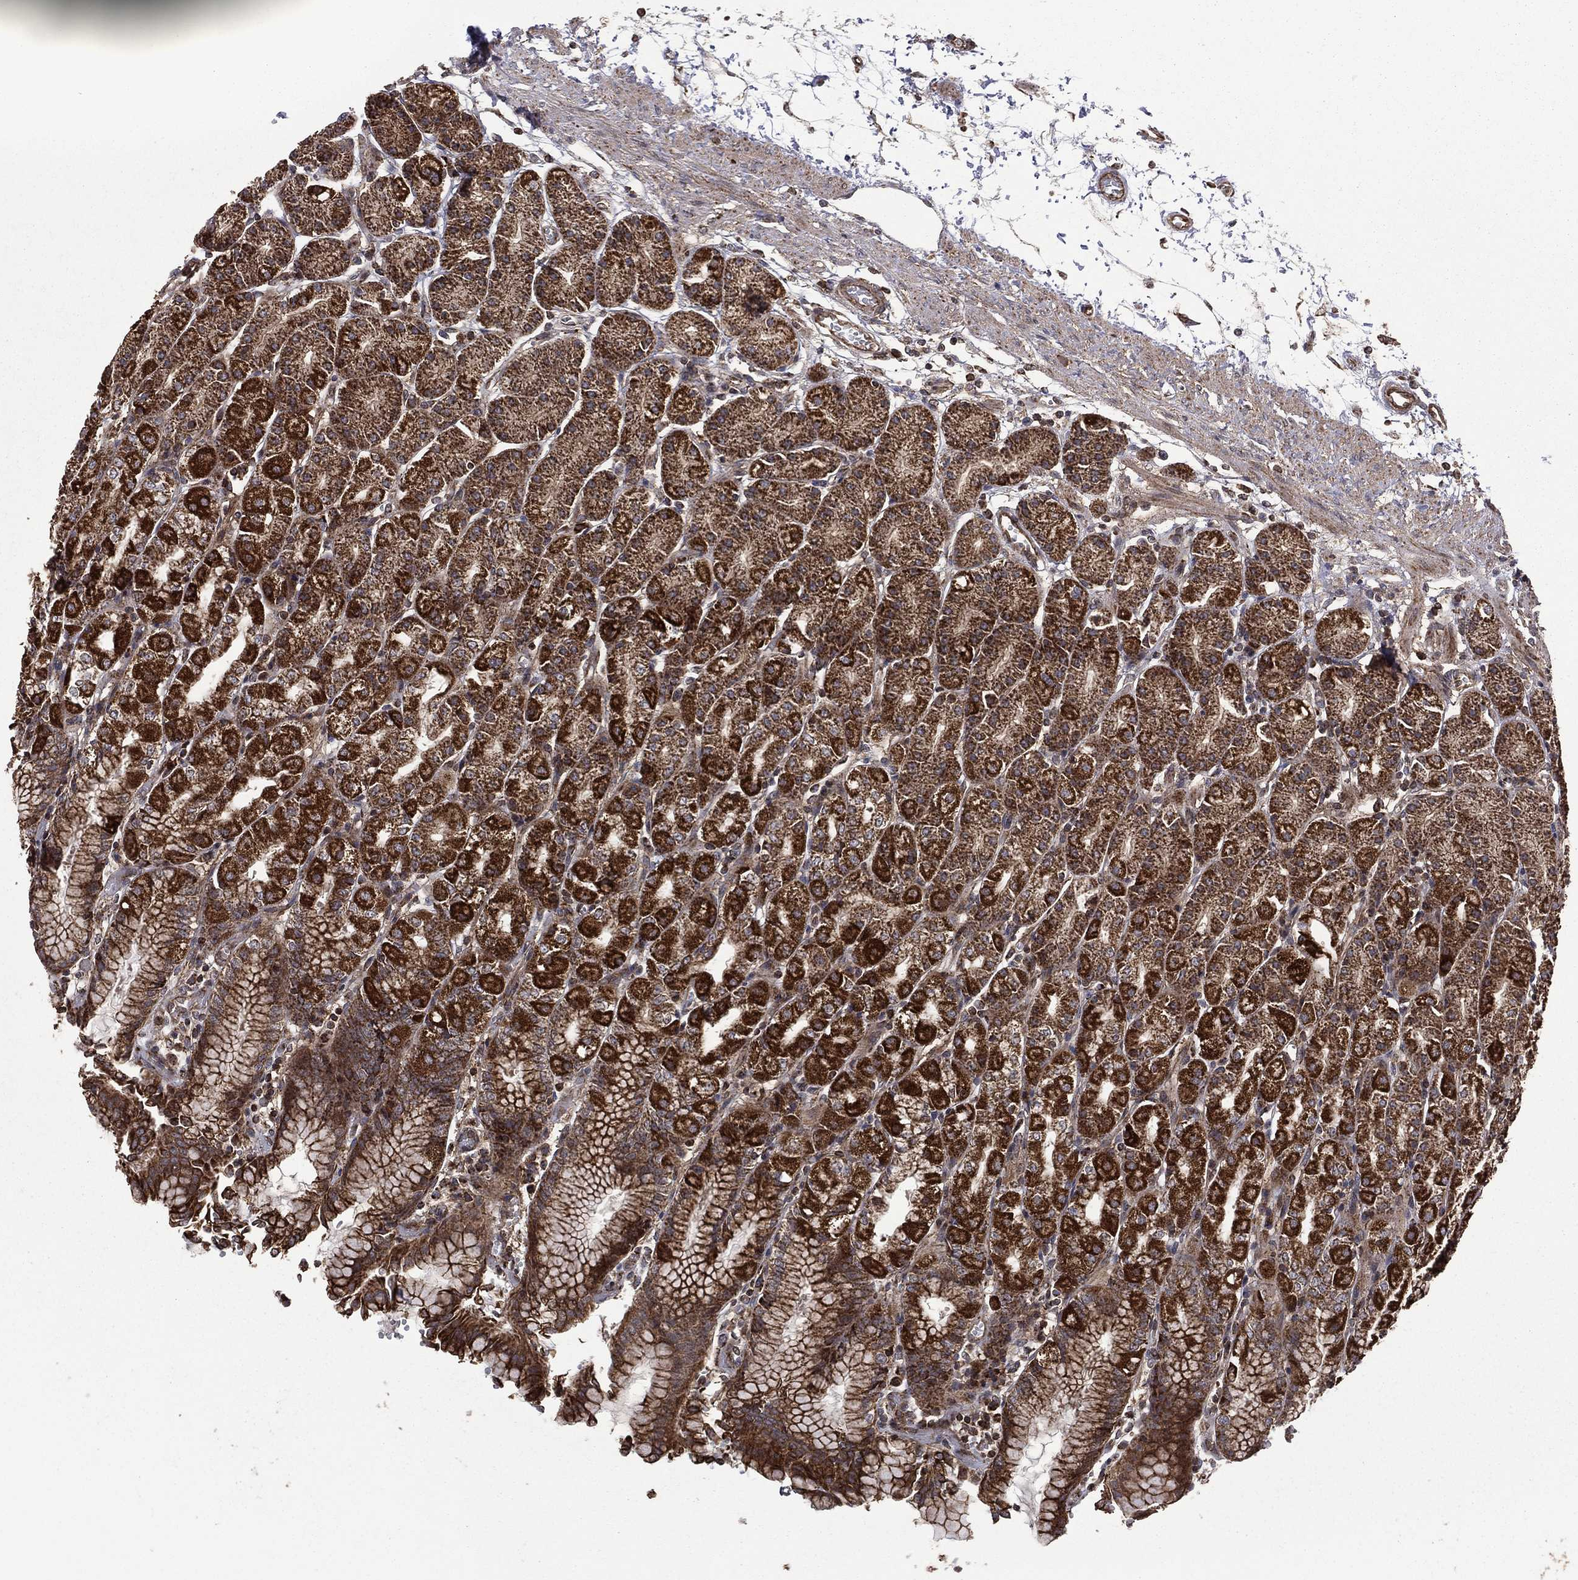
{"staining": {"intensity": "strong", "quantity": ">75%", "location": "cytoplasmic/membranous"}, "tissue": "stomach", "cell_type": "Glandular cells", "image_type": "normal", "snomed": [{"axis": "morphology", "description": "Normal tissue, NOS"}, {"axis": "morphology", "description": "Adenocarcinoma, NOS"}, {"axis": "topography", "description": "Stomach"}], "caption": "Unremarkable stomach shows strong cytoplasmic/membranous expression in about >75% of glandular cells, visualized by immunohistochemistry. Using DAB (3,3'-diaminobenzidine) (brown) and hematoxylin (blue) stains, captured at high magnification using brightfield microscopy.", "gene": "GIMAP6", "patient": {"sex": "female", "age": 81}}